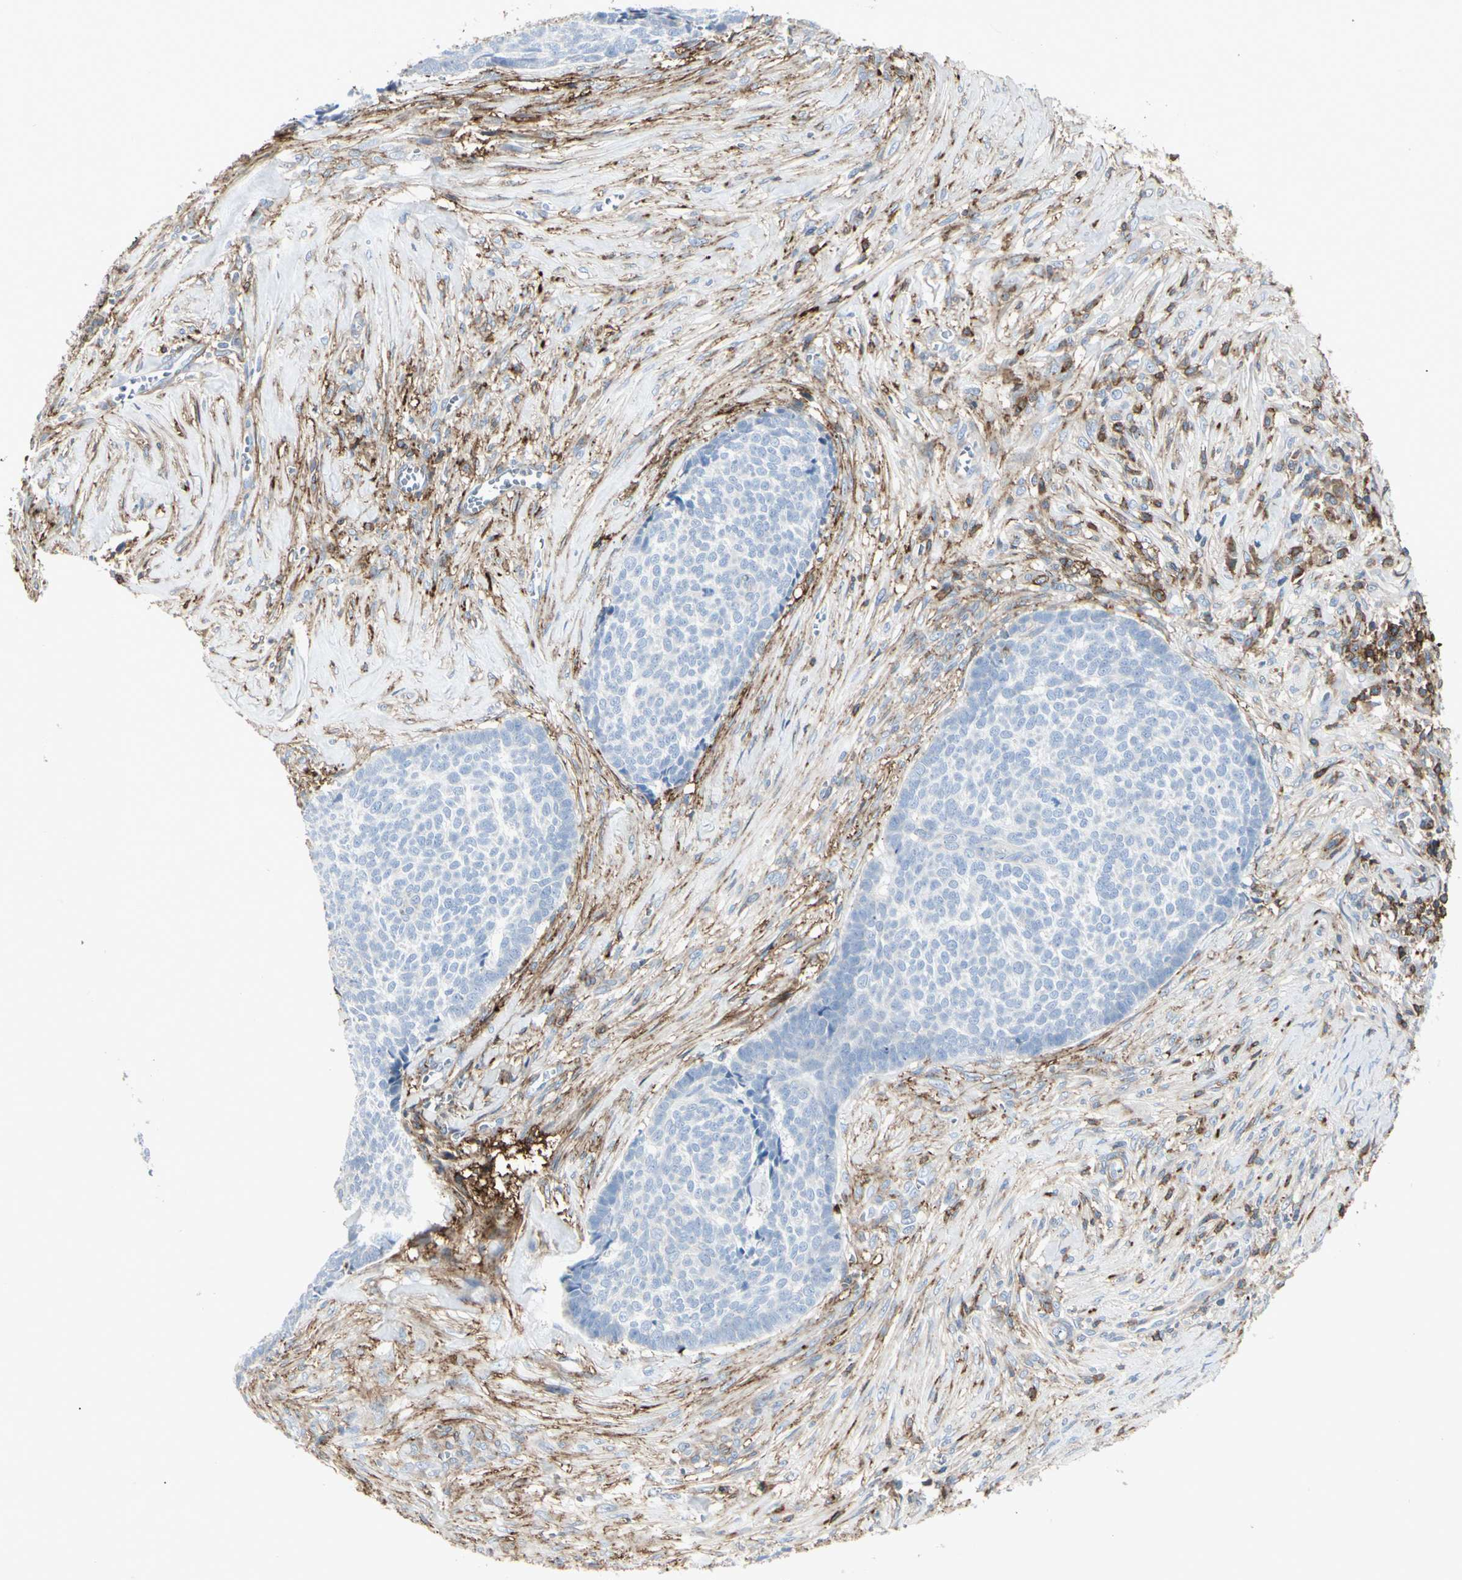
{"staining": {"intensity": "negative", "quantity": "none", "location": "none"}, "tissue": "skin cancer", "cell_type": "Tumor cells", "image_type": "cancer", "snomed": [{"axis": "morphology", "description": "Basal cell carcinoma"}, {"axis": "topography", "description": "Skin"}], "caption": "The micrograph exhibits no significant staining in tumor cells of skin cancer (basal cell carcinoma).", "gene": "CLEC2B", "patient": {"sex": "male", "age": 84}}